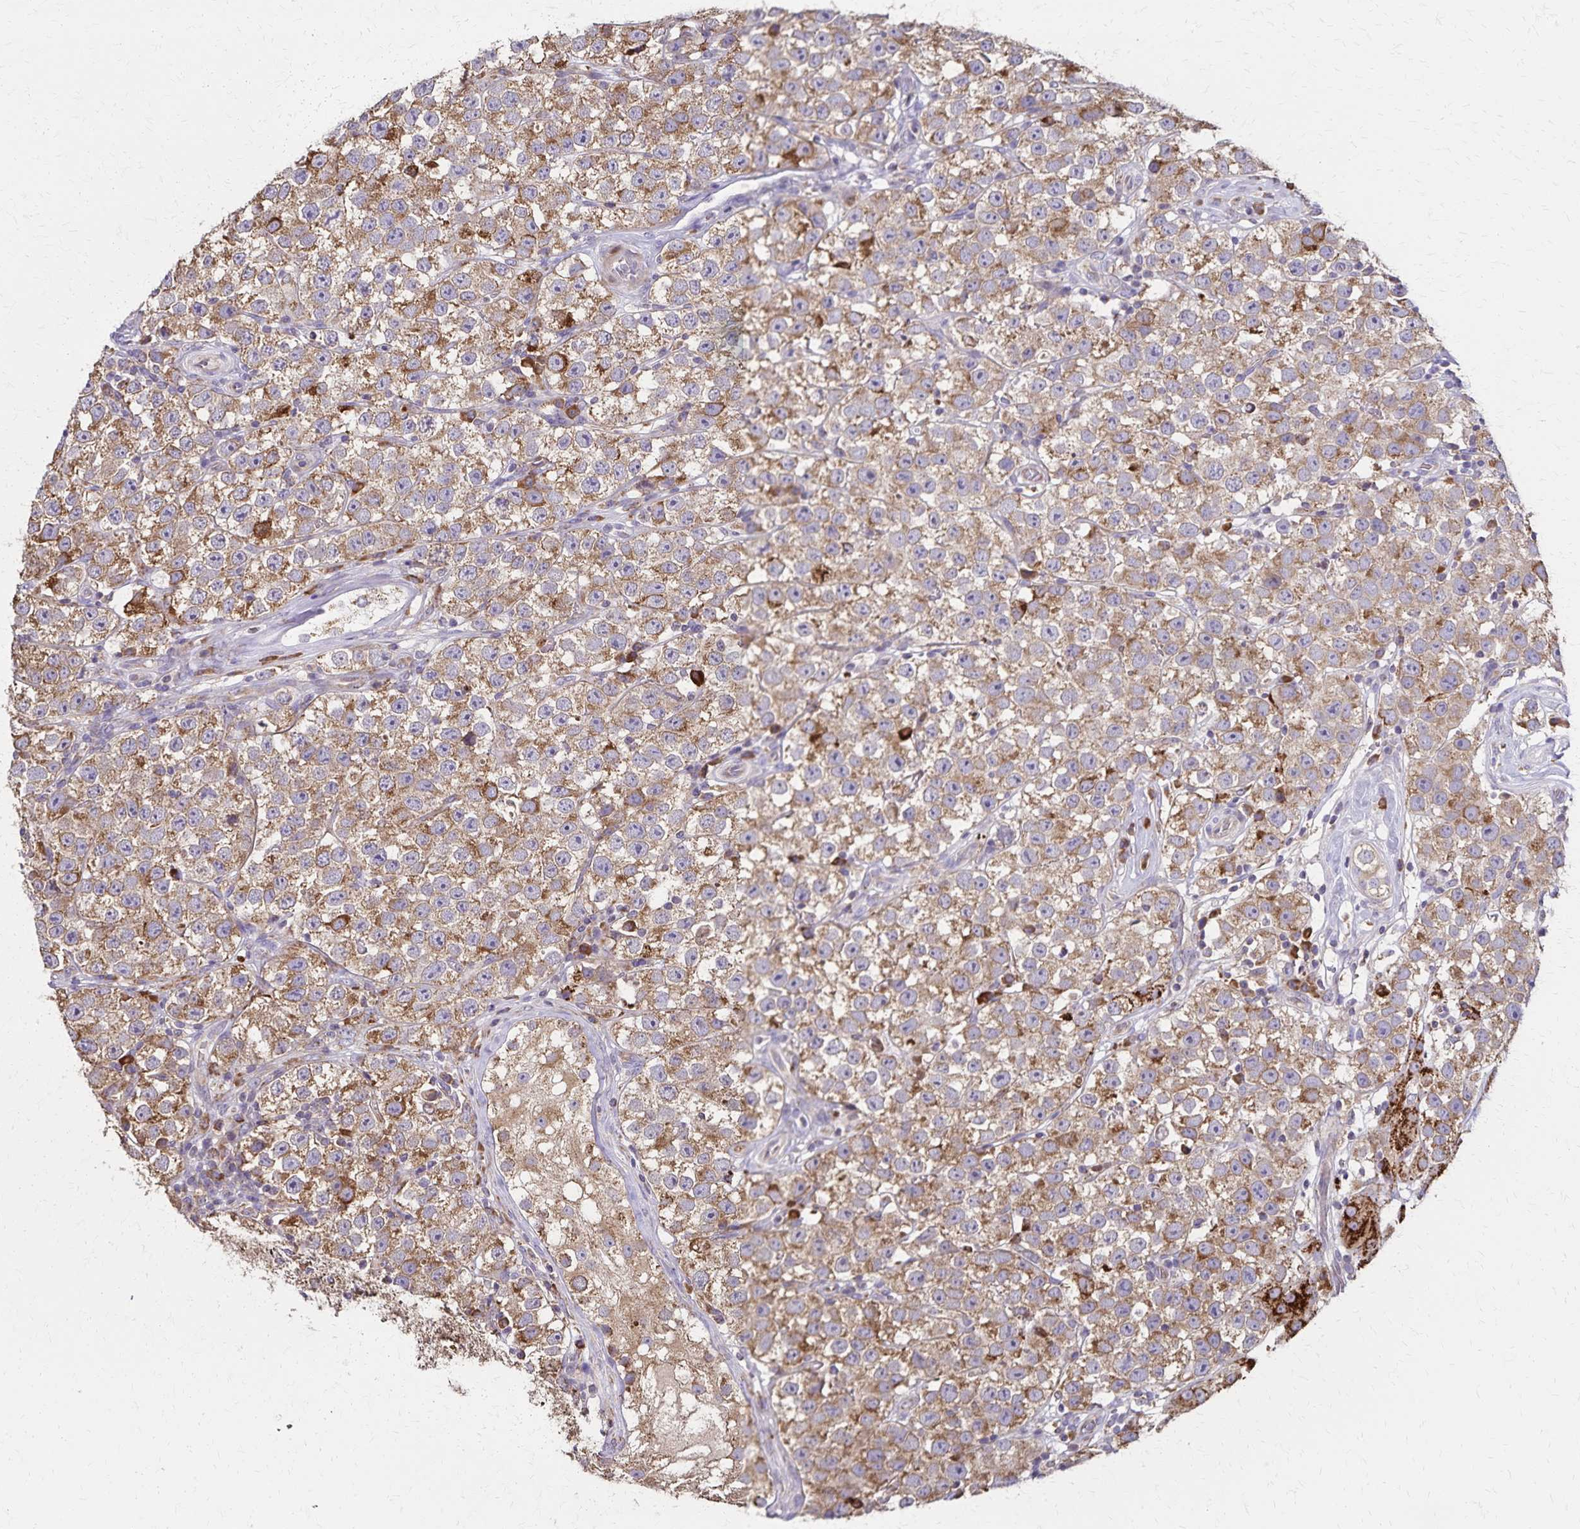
{"staining": {"intensity": "moderate", "quantity": ">75%", "location": "cytoplasmic/membranous"}, "tissue": "testis cancer", "cell_type": "Tumor cells", "image_type": "cancer", "snomed": [{"axis": "morphology", "description": "Seminoma, NOS"}, {"axis": "topography", "description": "Testis"}], "caption": "Human testis cancer stained for a protein (brown) exhibits moderate cytoplasmic/membranous positive staining in about >75% of tumor cells.", "gene": "RNF10", "patient": {"sex": "male", "age": 34}}